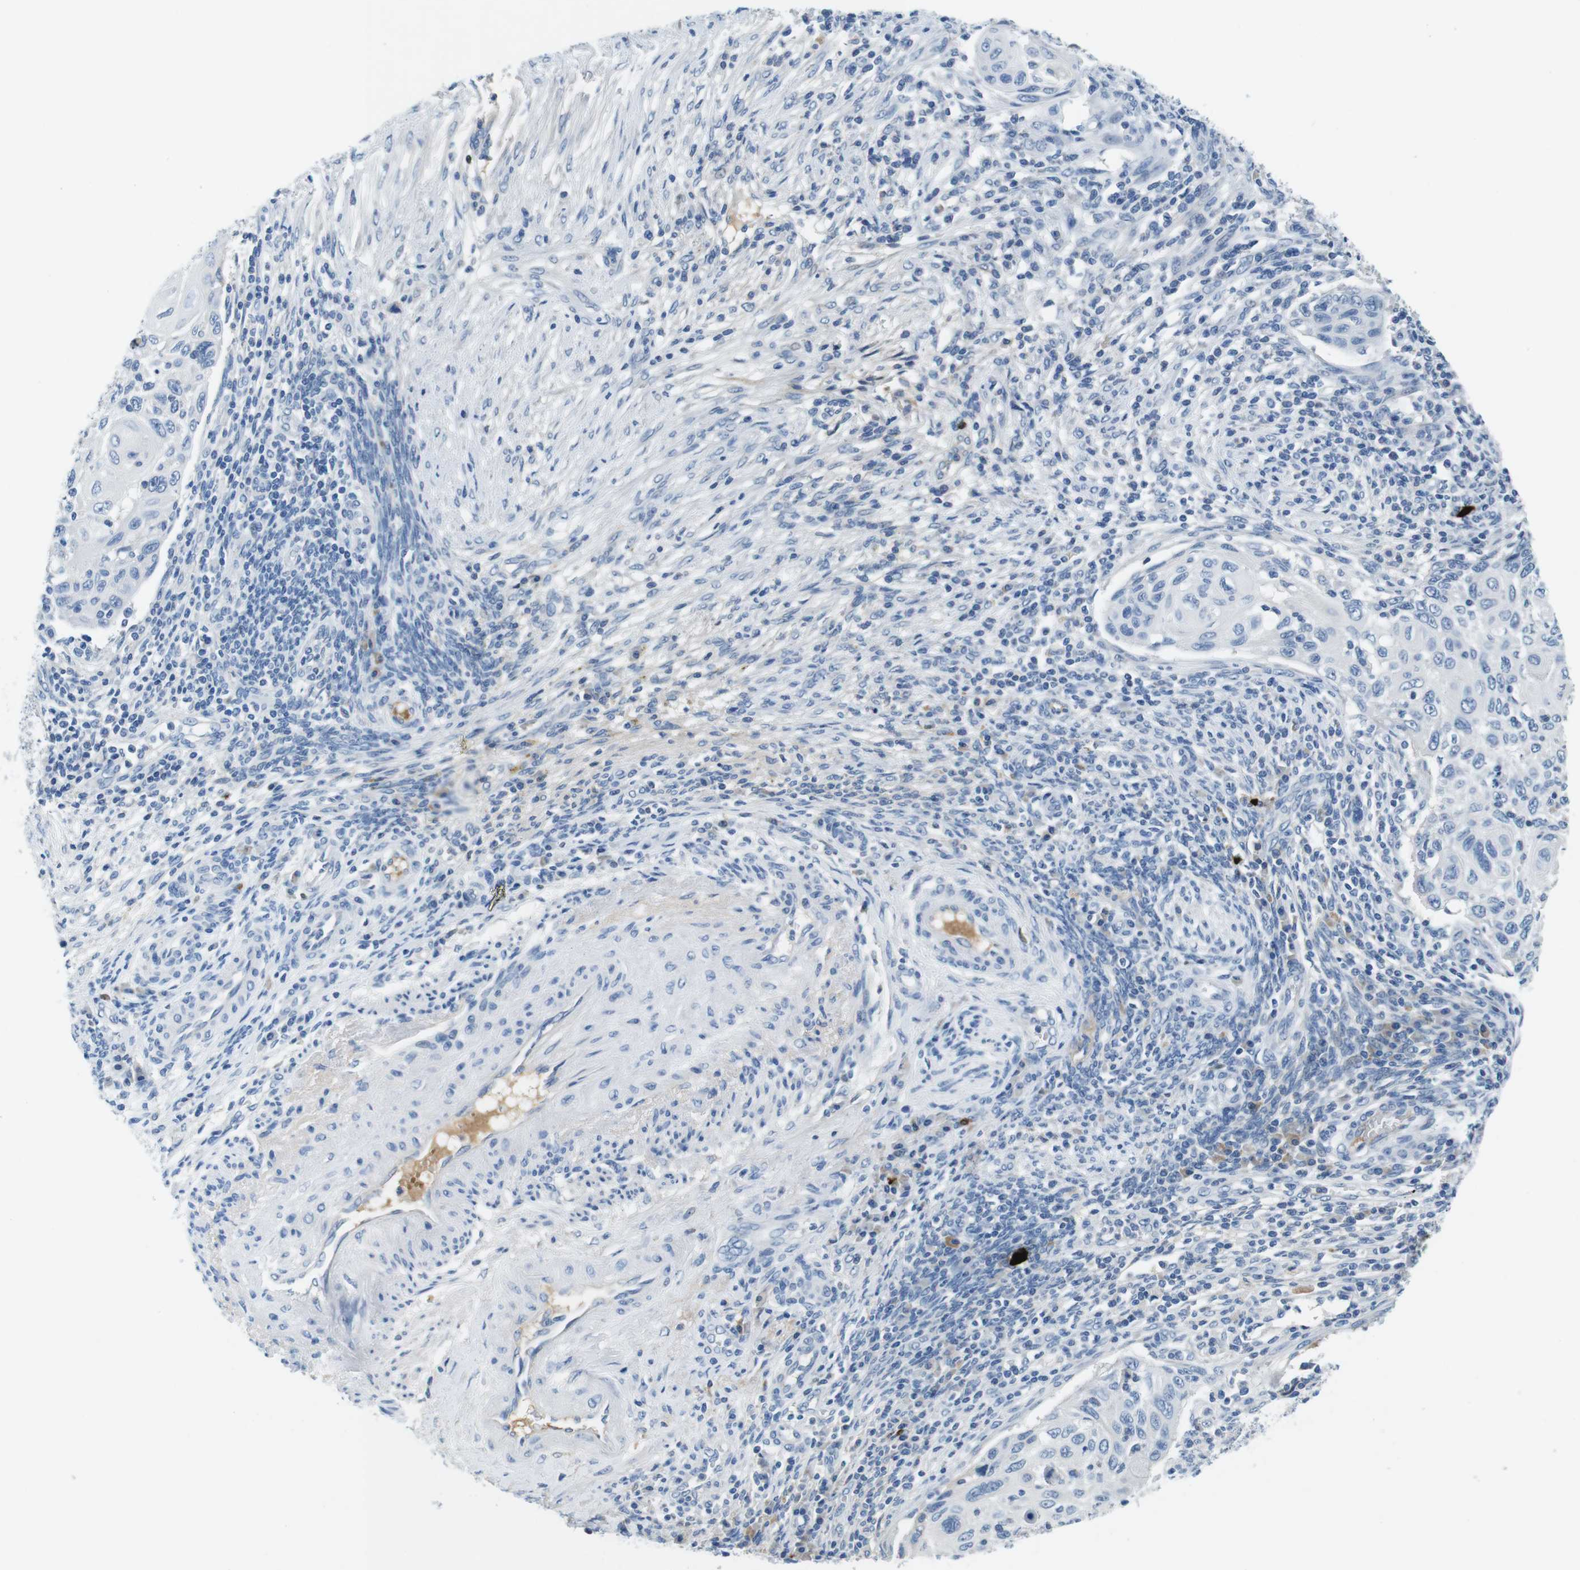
{"staining": {"intensity": "negative", "quantity": "none", "location": "none"}, "tissue": "cervical cancer", "cell_type": "Tumor cells", "image_type": "cancer", "snomed": [{"axis": "morphology", "description": "Squamous cell carcinoma, NOS"}, {"axis": "topography", "description": "Cervix"}], "caption": "An image of cervical cancer (squamous cell carcinoma) stained for a protein shows no brown staining in tumor cells.", "gene": "IGHD", "patient": {"sex": "female", "age": 70}}